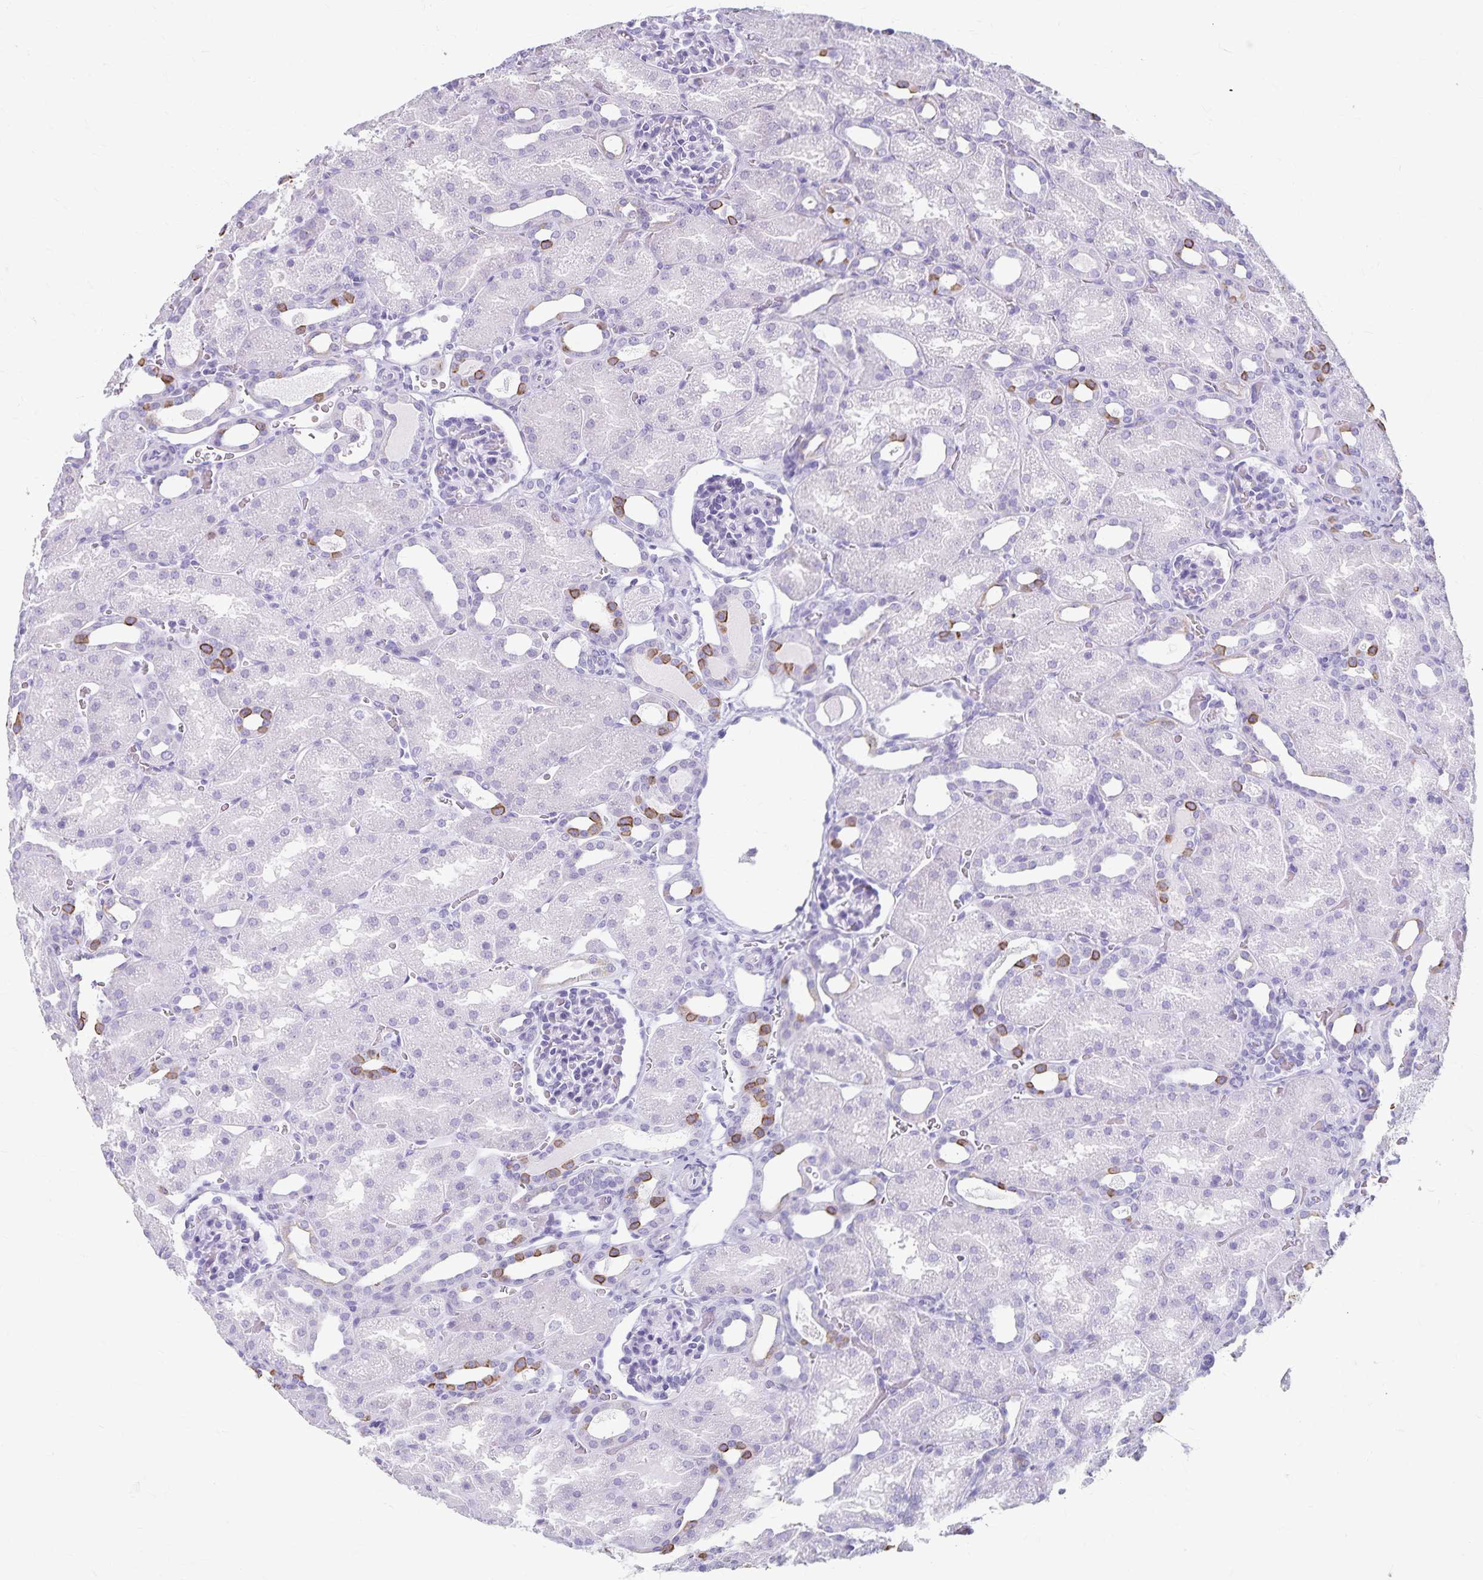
{"staining": {"intensity": "negative", "quantity": "none", "location": "none"}, "tissue": "kidney", "cell_type": "Cells in glomeruli", "image_type": "normal", "snomed": [{"axis": "morphology", "description": "Normal tissue, NOS"}, {"axis": "topography", "description": "Kidney"}], "caption": "This image is of normal kidney stained with IHC to label a protein in brown with the nuclei are counter-stained blue. There is no expression in cells in glomeruli. (DAB immunohistochemistry (IHC) with hematoxylin counter stain).", "gene": "GPBAR1", "patient": {"sex": "male", "age": 2}}